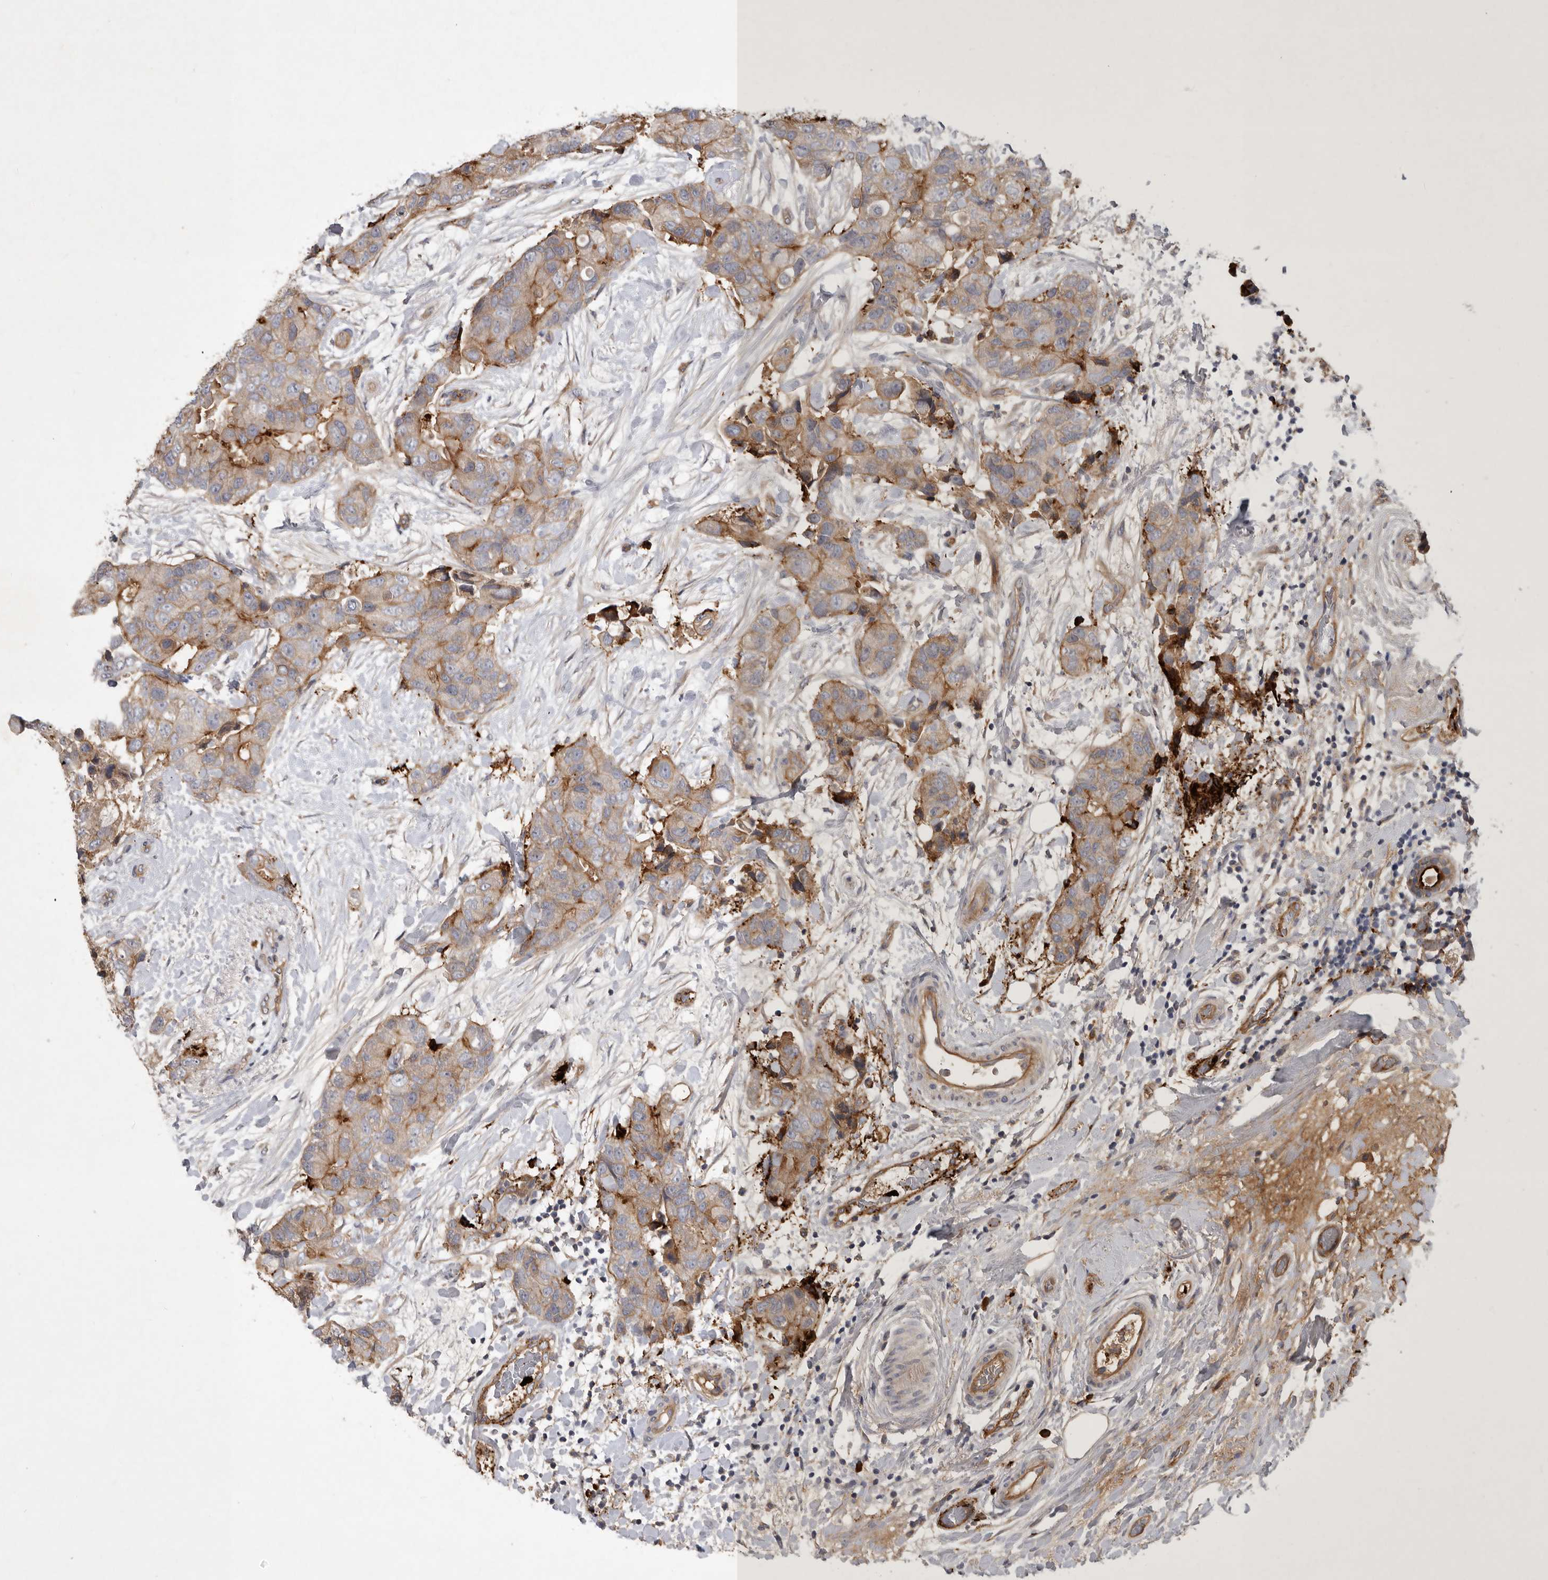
{"staining": {"intensity": "moderate", "quantity": ">75%", "location": "cytoplasmic/membranous"}, "tissue": "breast cancer", "cell_type": "Tumor cells", "image_type": "cancer", "snomed": [{"axis": "morphology", "description": "Duct carcinoma"}, {"axis": "topography", "description": "Breast"}], "caption": "Intraductal carcinoma (breast) stained with IHC displays moderate cytoplasmic/membranous staining in approximately >75% of tumor cells.", "gene": "MLPH", "patient": {"sex": "female", "age": 62}}